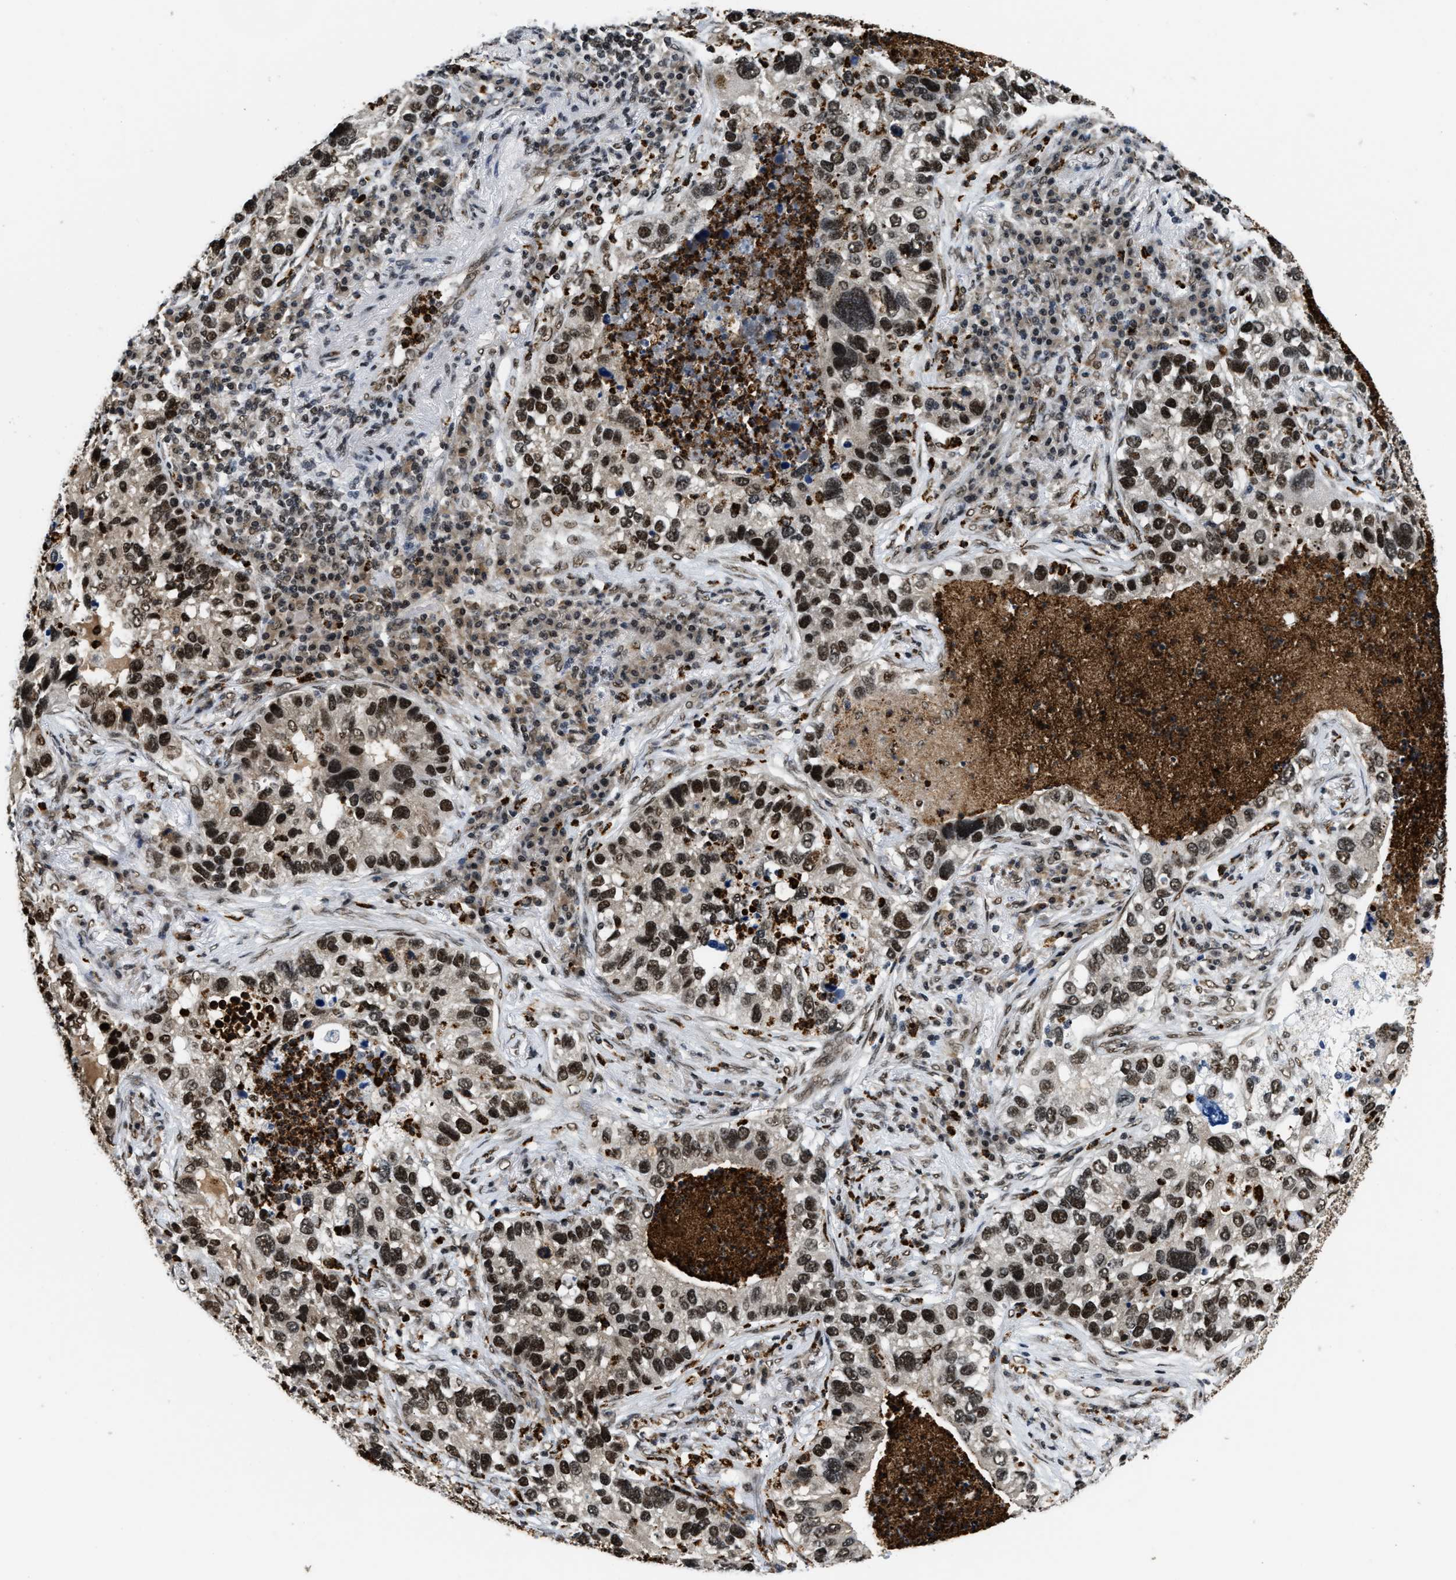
{"staining": {"intensity": "strong", "quantity": ">75%", "location": "nuclear"}, "tissue": "lung cancer", "cell_type": "Tumor cells", "image_type": "cancer", "snomed": [{"axis": "morphology", "description": "Normal tissue, NOS"}, {"axis": "morphology", "description": "Adenocarcinoma, NOS"}, {"axis": "topography", "description": "Bronchus"}, {"axis": "topography", "description": "Lung"}], "caption": "Immunohistochemistry photomicrograph of human lung adenocarcinoma stained for a protein (brown), which reveals high levels of strong nuclear staining in approximately >75% of tumor cells.", "gene": "CCNDBP1", "patient": {"sex": "male", "age": 54}}